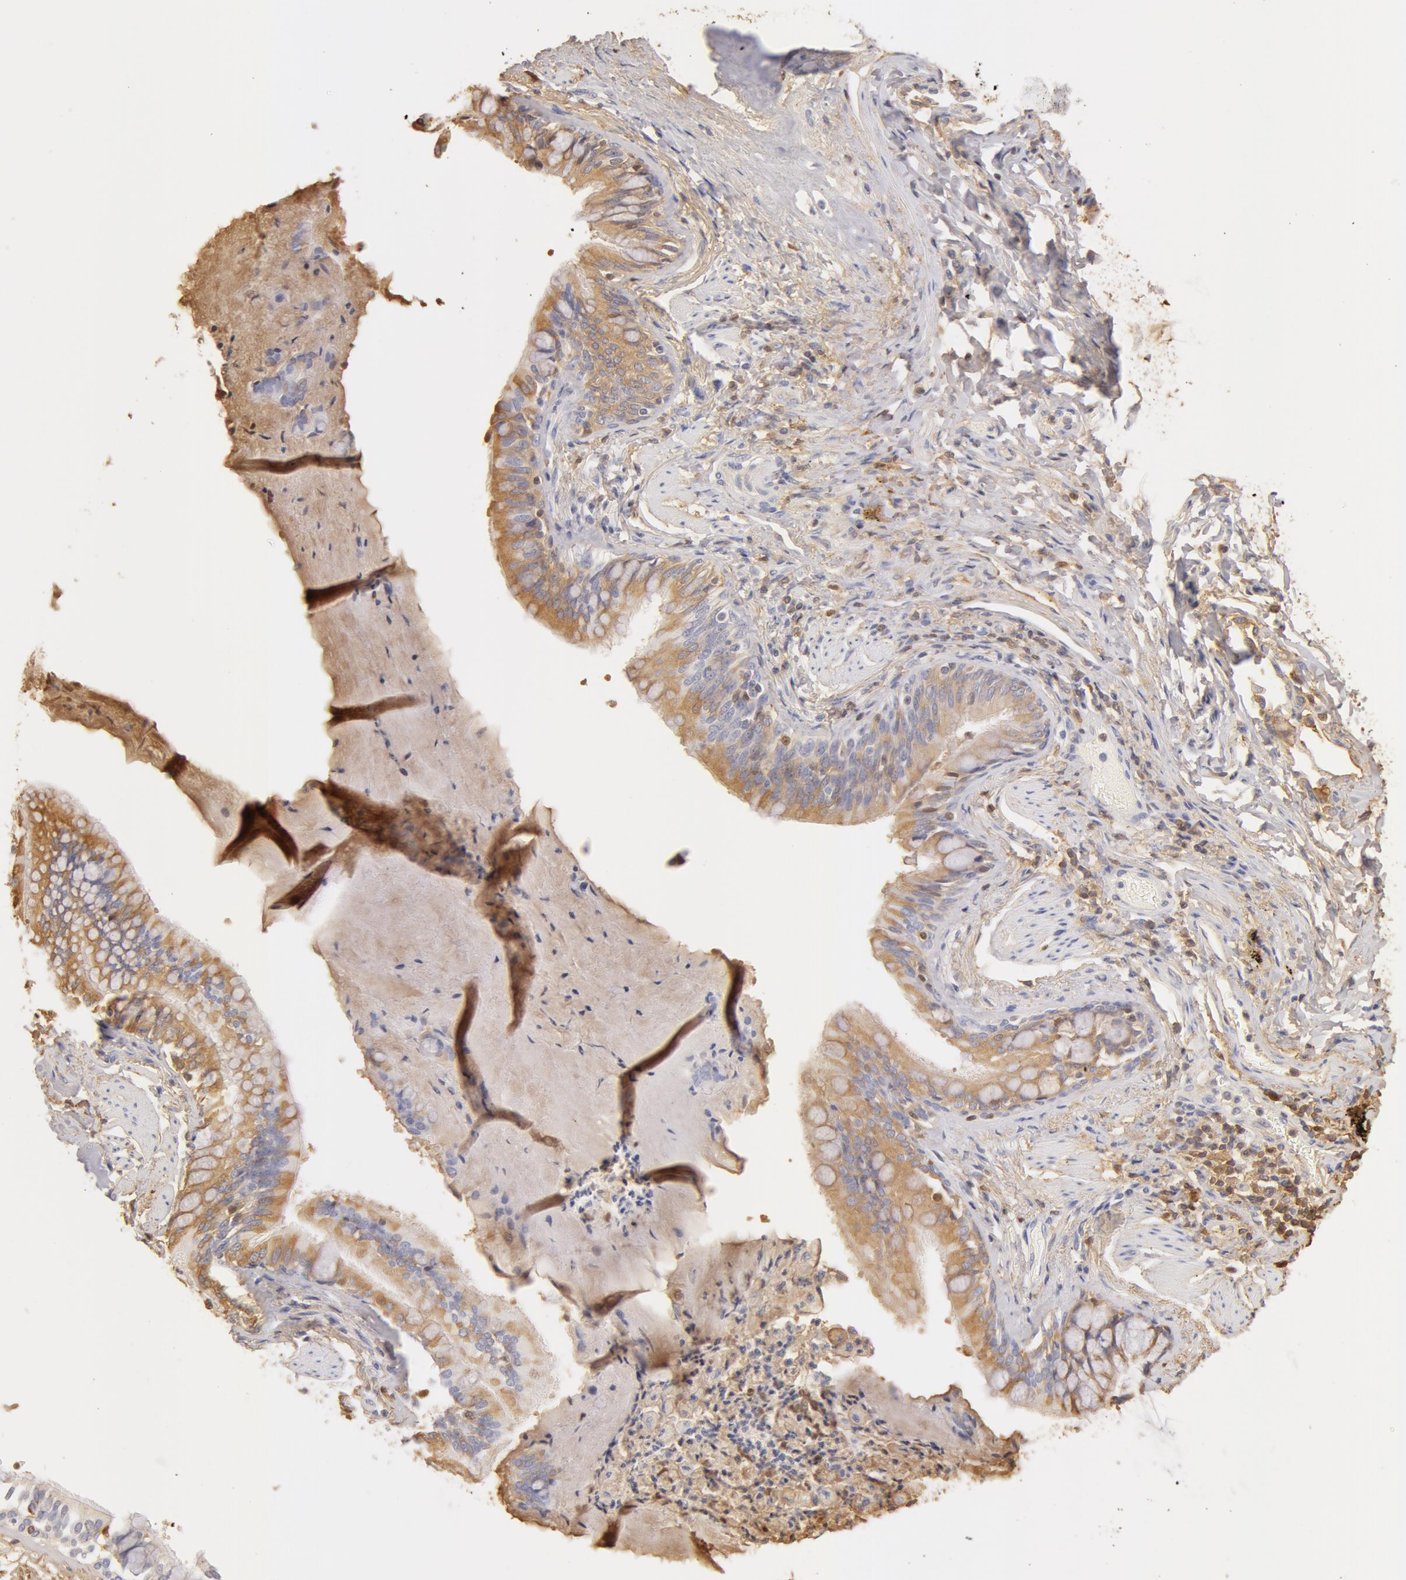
{"staining": {"intensity": "weak", "quantity": ">75%", "location": "cytoplasmic/membranous"}, "tissue": "bronchus", "cell_type": "Respiratory epithelial cells", "image_type": "normal", "snomed": [{"axis": "morphology", "description": "Normal tissue, NOS"}, {"axis": "topography", "description": "Lung"}], "caption": "Protein expression by immunohistochemistry reveals weak cytoplasmic/membranous positivity in about >75% of respiratory epithelial cells in benign bronchus.", "gene": "TF", "patient": {"sex": "male", "age": 54}}